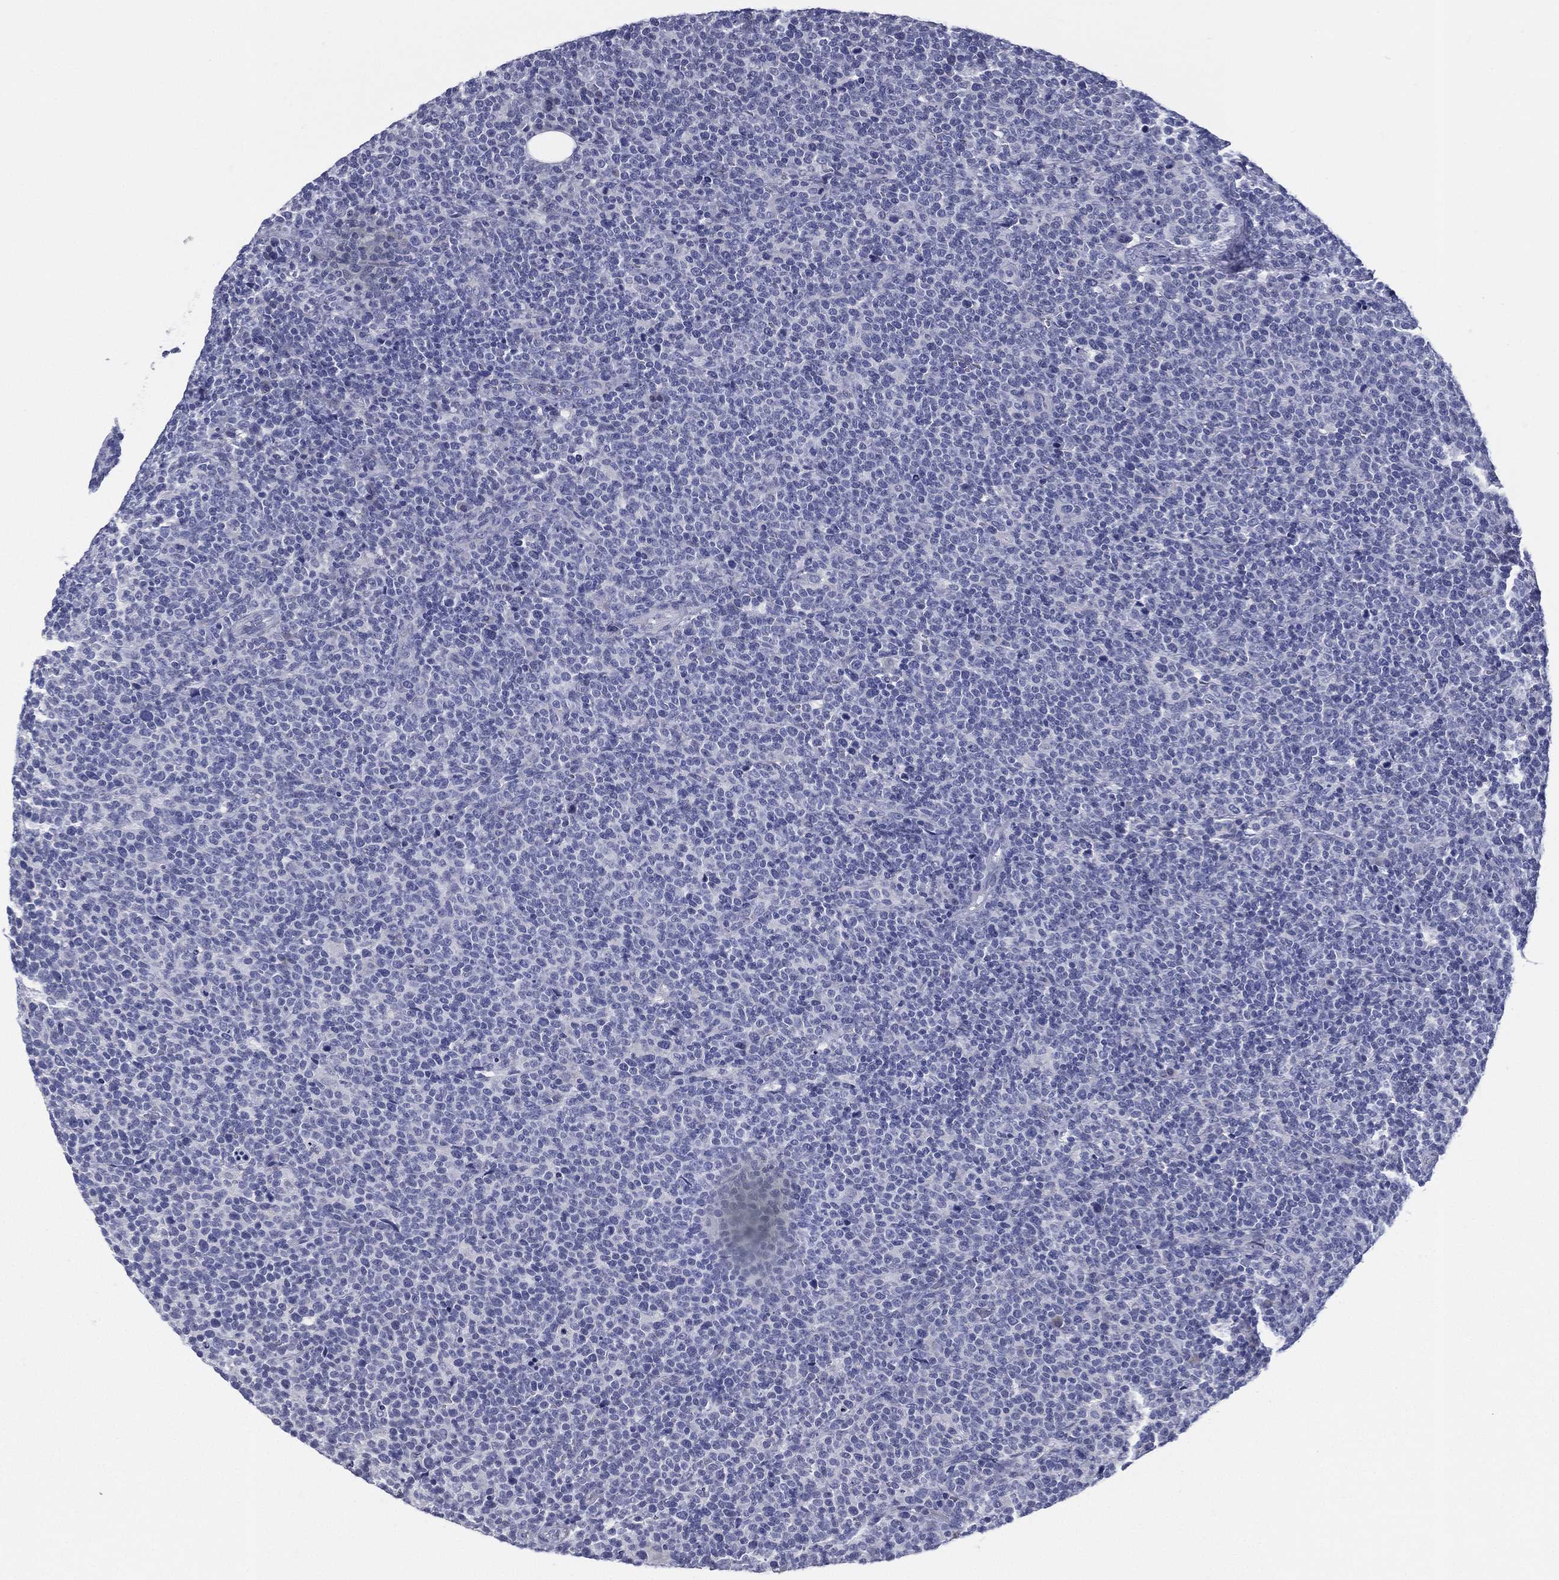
{"staining": {"intensity": "negative", "quantity": "none", "location": "none"}, "tissue": "lymphoma", "cell_type": "Tumor cells", "image_type": "cancer", "snomed": [{"axis": "morphology", "description": "Malignant lymphoma, non-Hodgkin's type, High grade"}, {"axis": "topography", "description": "Lymph node"}], "caption": "The histopathology image displays no significant positivity in tumor cells of lymphoma. (DAB immunohistochemistry visualized using brightfield microscopy, high magnification).", "gene": "RSPH4A", "patient": {"sex": "male", "age": 61}}